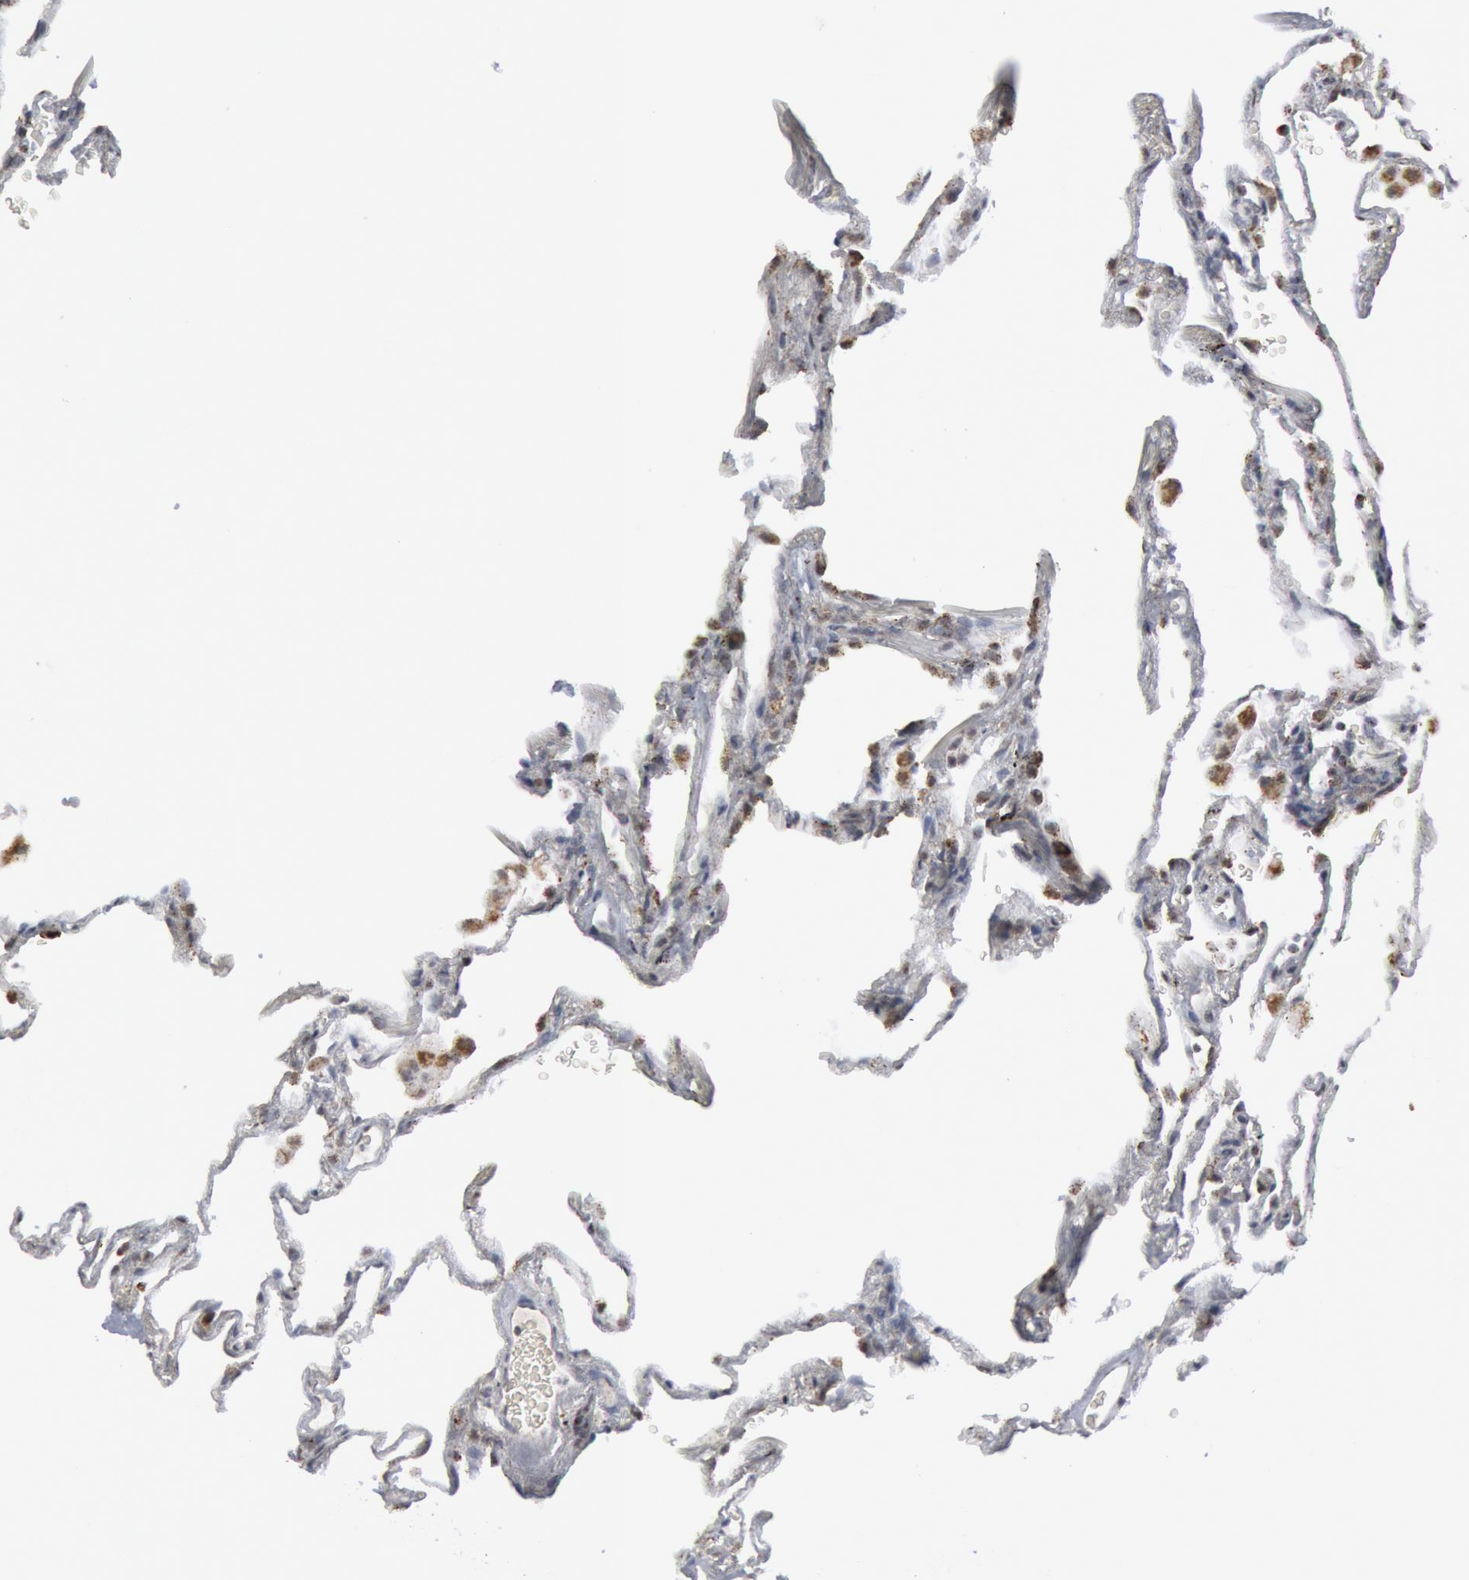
{"staining": {"intensity": "moderate", "quantity": "<25%", "location": "cytoplasmic/membranous"}, "tissue": "lung", "cell_type": "Alveolar cells", "image_type": "normal", "snomed": [{"axis": "morphology", "description": "Normal tissue, NOS"}, {"axis": "morphology", "description": "Inflammation, NOS"}, {"axis": "topography", "description": "Lung"}], "caption": "A high-resolution photomicrograph shows immunohistochemistry staining of normal lung, which shows moderate cytoplasmic/membranous staining in approximately <25% of alveolar cells. Nuclei are stained in blue.", "gene": "CASP9", "patient": {"sex": "male", "age": 69}}